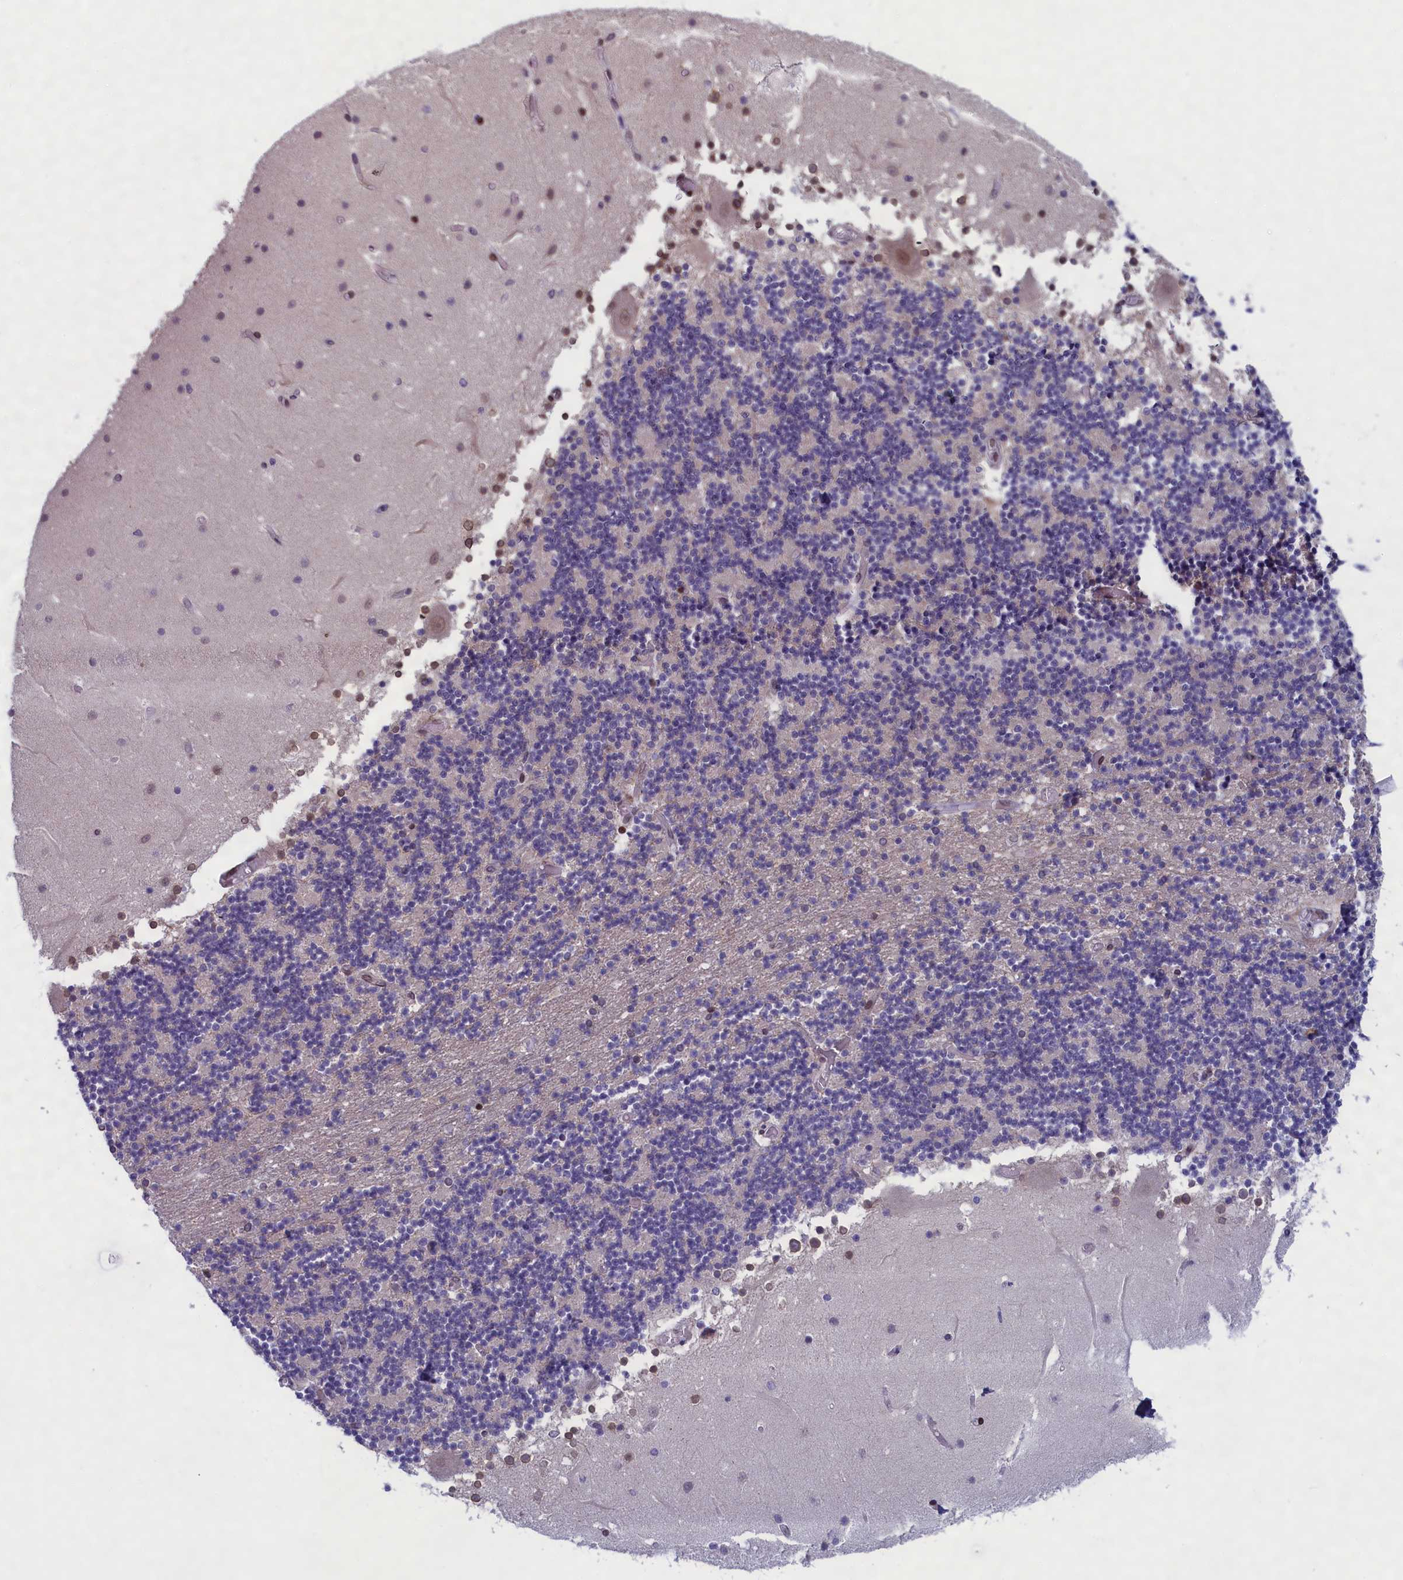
{"staining": {"intensity": "negative", "quantity": "none", "location": "none"}, "tissue": "cerebellum", "cell_type": "Cells in granular layer", "image_type": "normal", "snomed": [{"axis": "morphology", "description": "Normal tissue, NOS"}, {"axis": "topography", "description": "Cerebellum"}], "caption": "IHC image of benign cerebellum: cerebellum stained with DAB (3,3'-diaminobenzidine) shows no significant protein expression in cells in granular layer.", "gene": "GPSM1", "patient": {"sex": "female", "age": 28}}